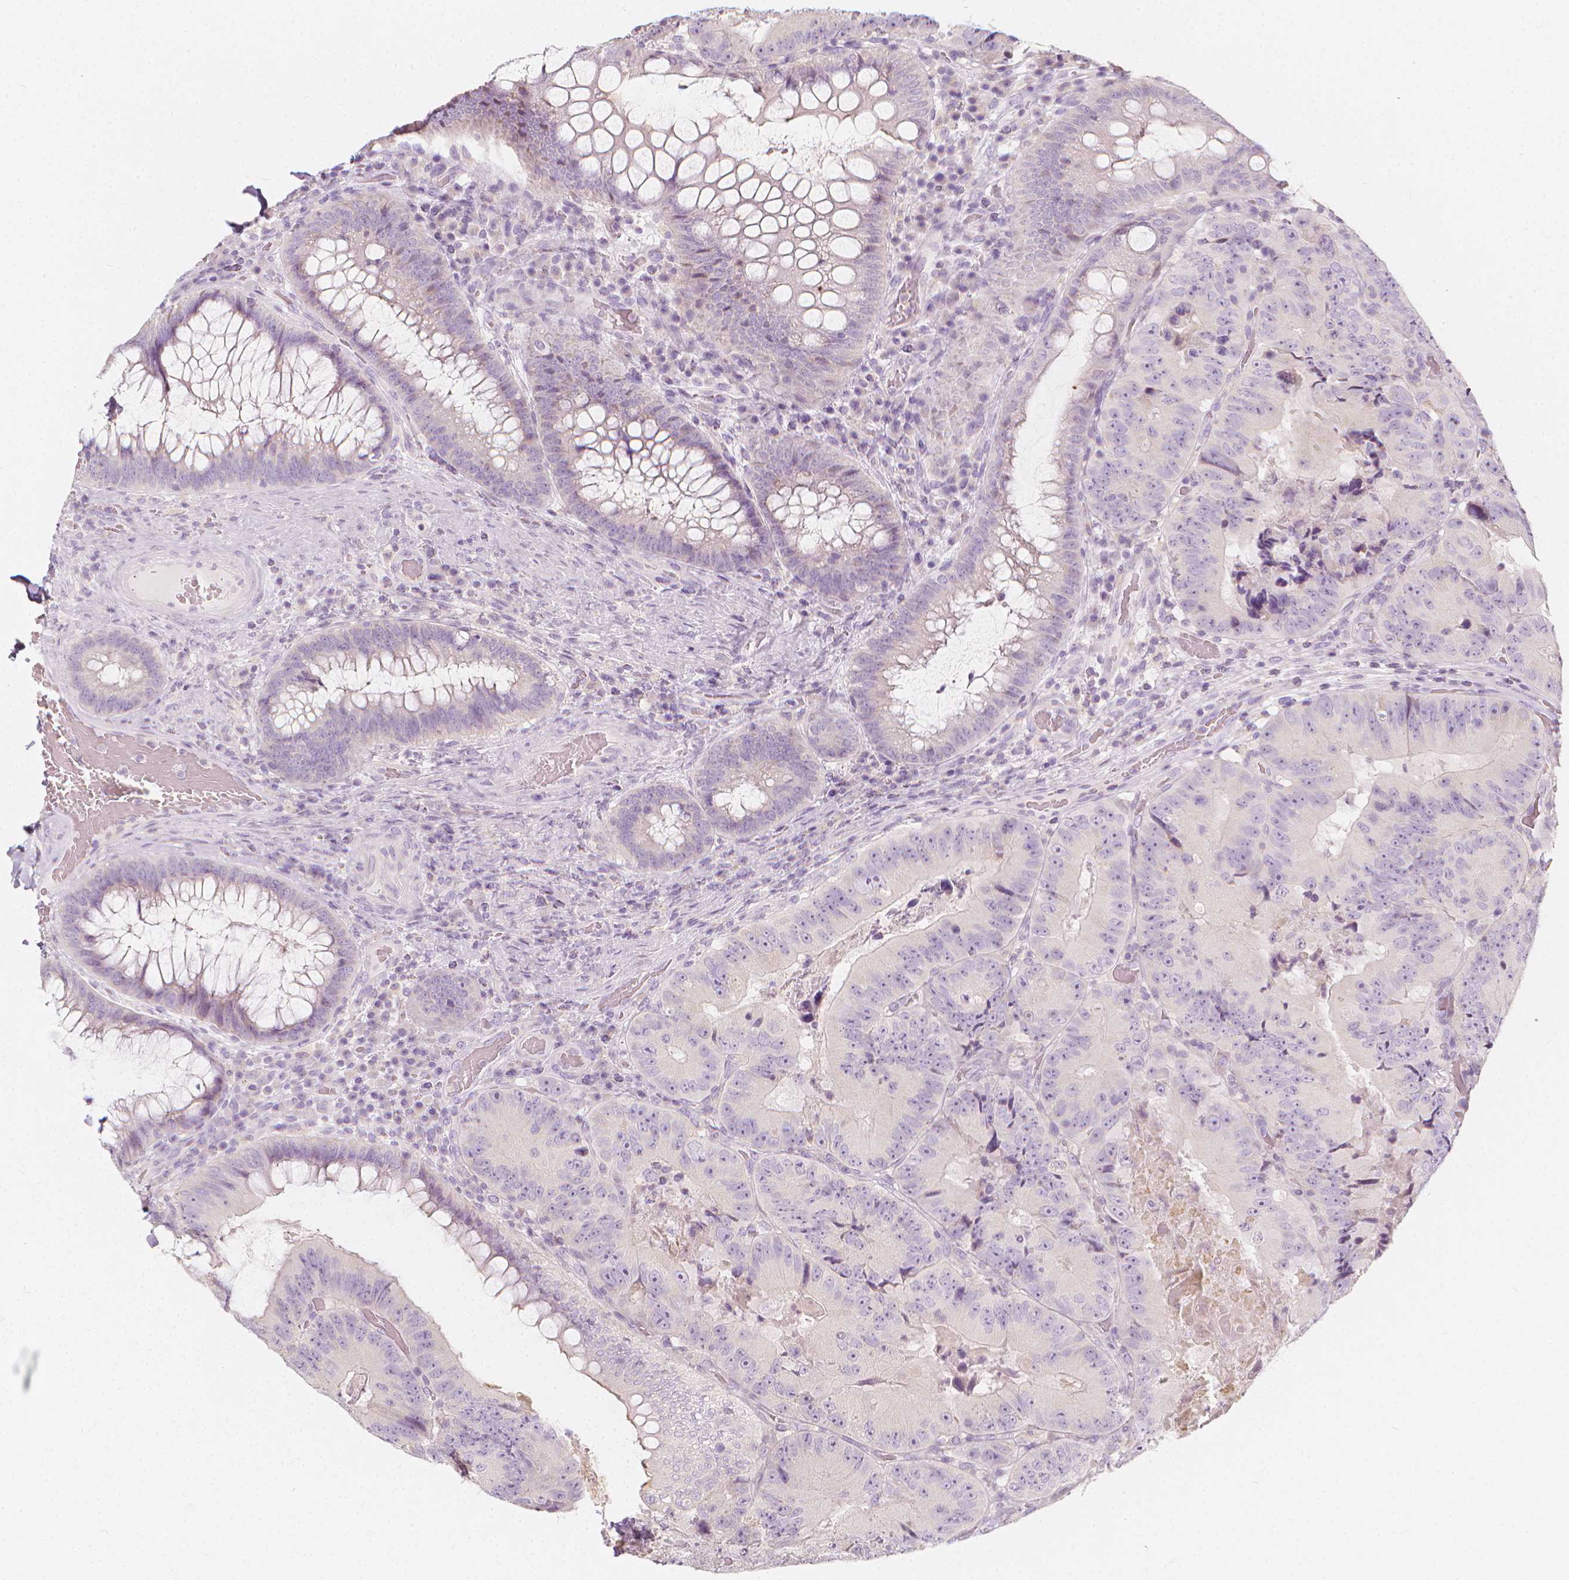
{"staining": {"intensity": "negative", "quantity": "none", "location": "none"}, "tissue": "colorectal cancer", "cell_type": "Tumor cells", "image_type": "cancer", "snomed": [{"axis": "morphology", "description": "Adenocarcinoma, NOS"}, {"axis": "topography", "description": "Colon"}], "caption": "DAB immunohistochemical staining of colorectal cancer reveals no significant staining in tumor cells.", "gene": "RBFOX1", "patient": {"sex": "female", "age": 86}}